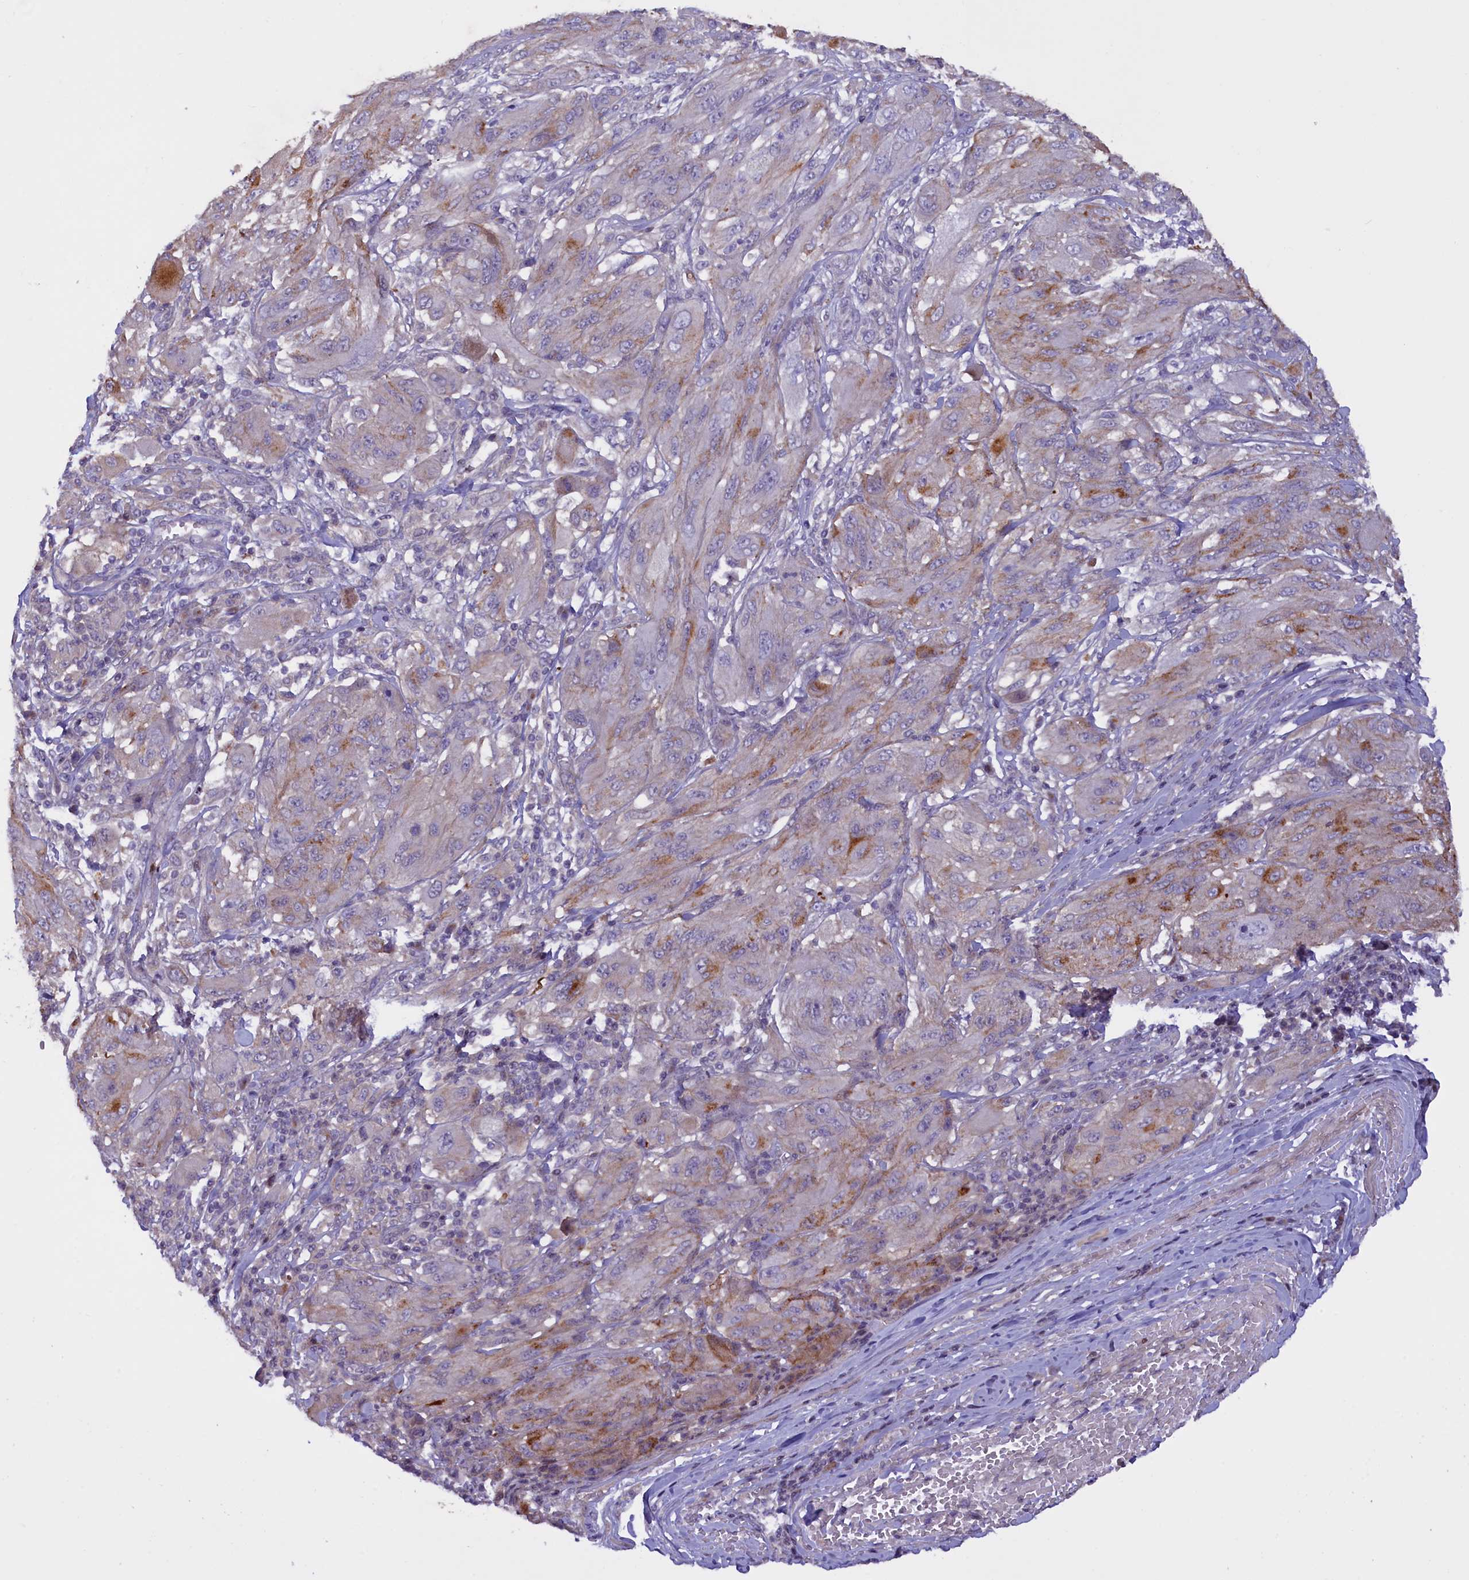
{"staining": {"intensity": "moderate", "quantity": "<25%", "location": "cytoplasmic/membranous"}, "tissue": "melanoma", "cell_type": "Tumor cells", "image_type": "cancer", "snomed": [{"axis": "morphology", "description": "Malignant melanoma, NOS"}, {"axis": "topography", "description": "Skin"}], "caption": "DAB immunohistochemical staining of human melanoma shows moderate cytoplasmic/membranous protein expression in approximately <25% of tumor cells.", "gene": "MAN2C1", "patient": {"sex": "female", "age": 91}}